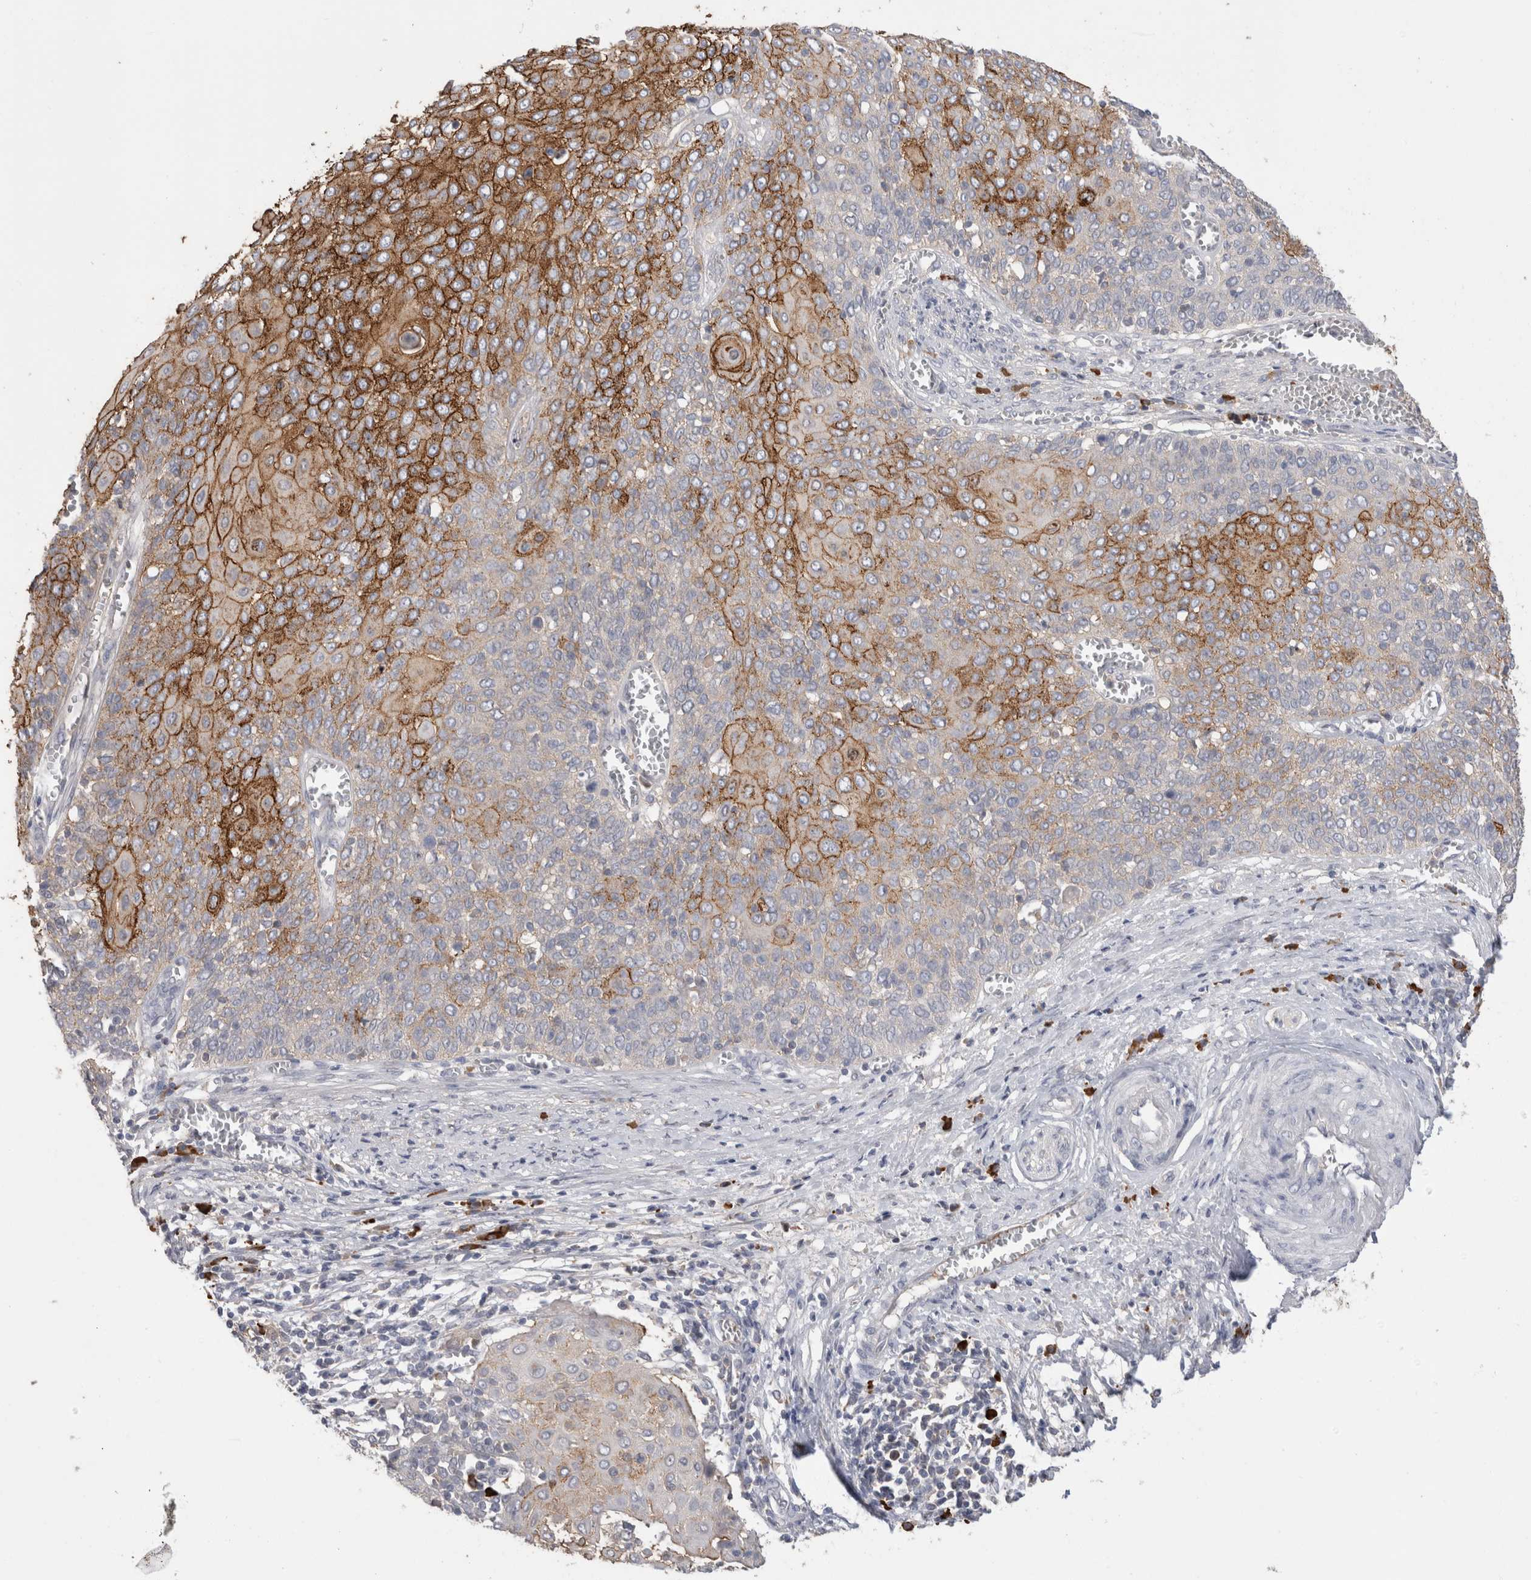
{"staining": {"intensity": "moderate", "quantity": "25%-75%", "location": "cytoplasmic/membranous"}, "tissue": "cervical cancer", "cell_type": "Tumor cells", "image_type": "cancer", "snomed": [{"axis": "morphology", "description": "Squamous cell carcinoma, NOS"}, {"axis": "topography", "description": "Cervix"}], "caption": "A photomicrograph of human squamous cell carcinoma (cervical) stained for a protein reveals moderate cytoplasmic/membranous brown staining in tumor cells.", "gene": "PPP3CC", "patient": {"sex": "female", "age": 39}}